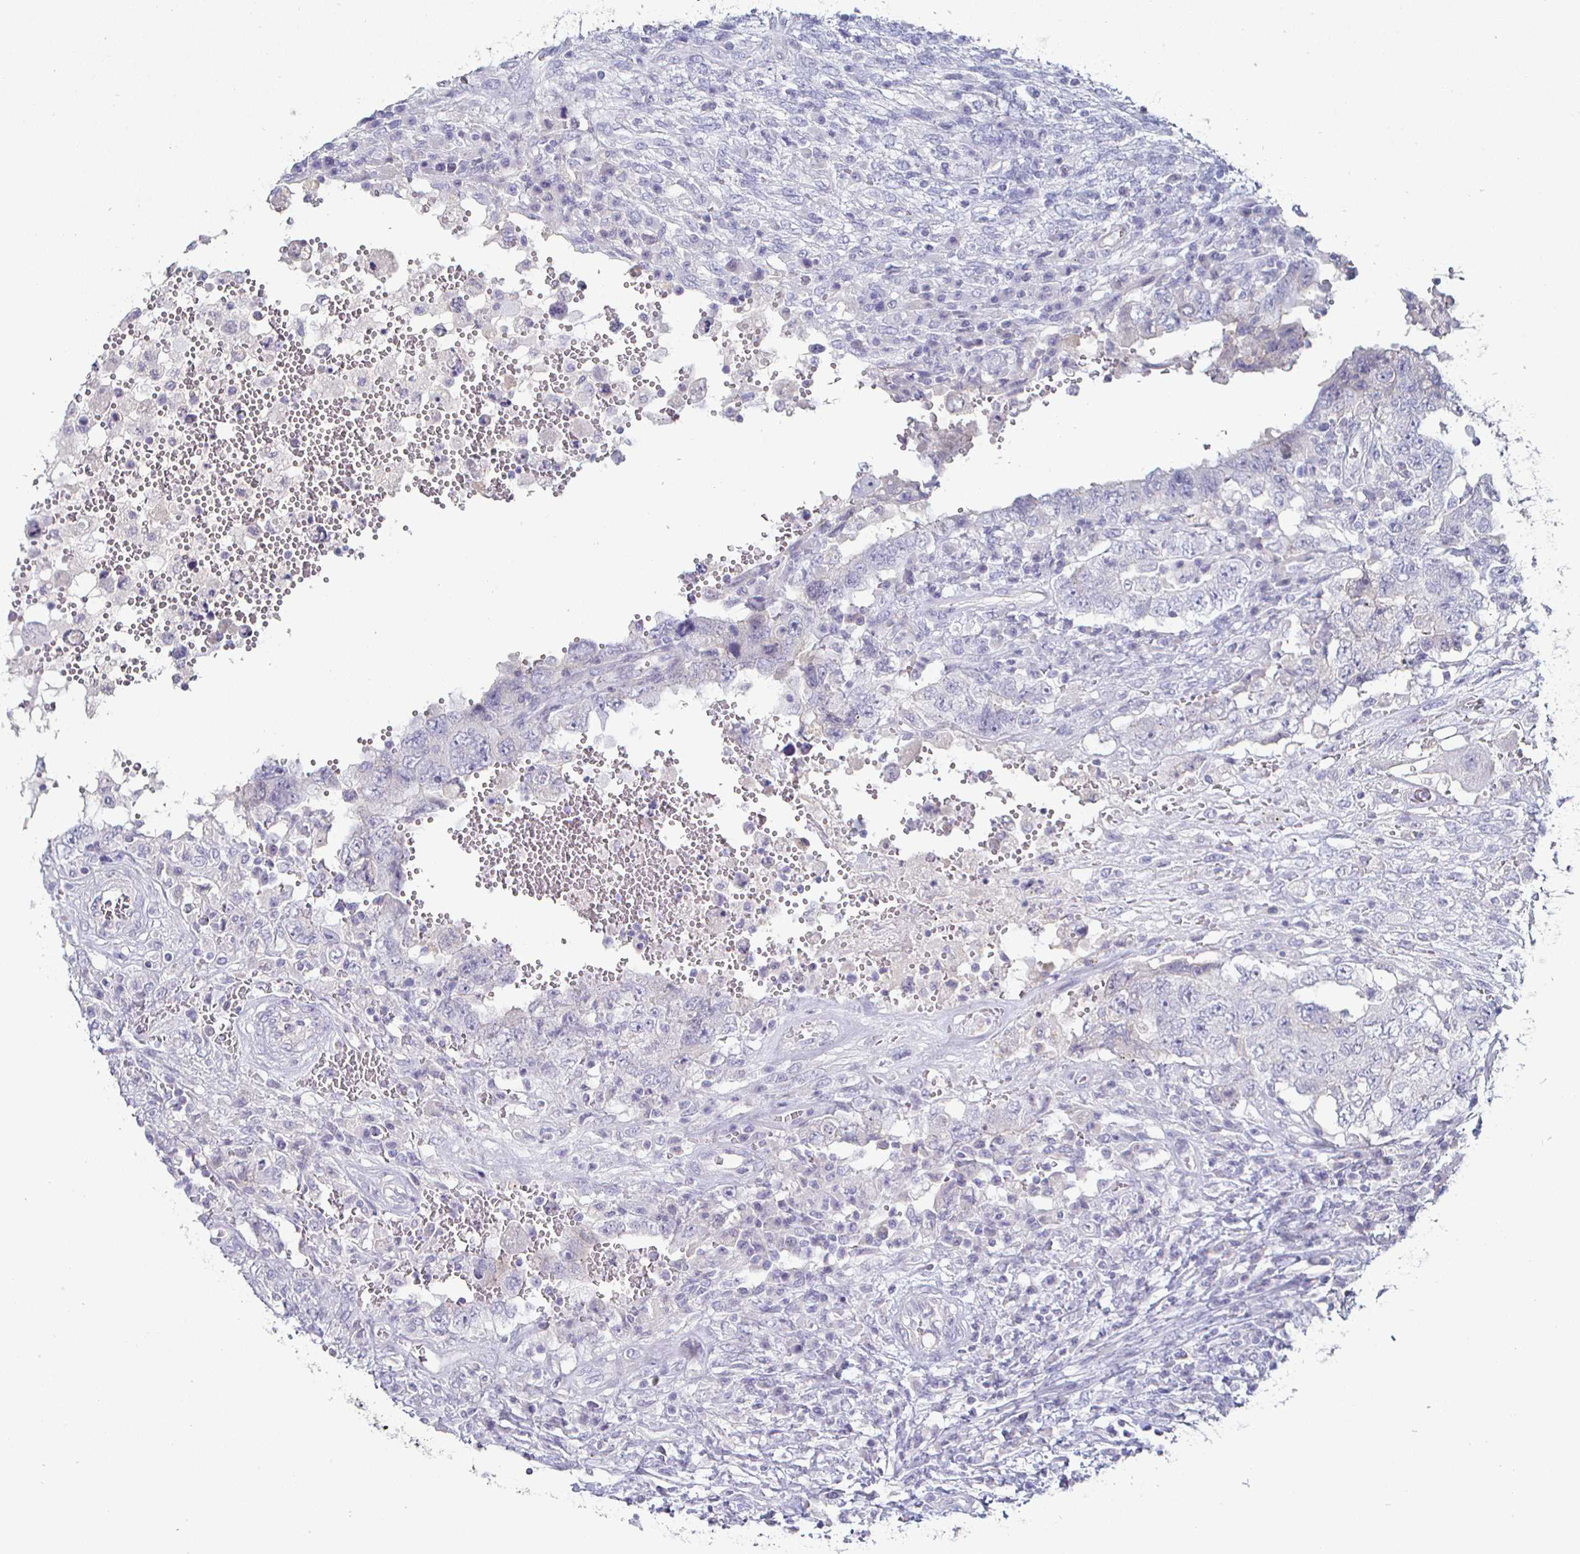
{"staining": {"intensity": "negative", "quantity": "none", "location": "none"}, "tissue": "testis cancer", "cell_type": "Tumor cells", "image_type": "cancer", "snomed": [{"axis": "morphology", "description": "Carcinoma, Embryonal, NOS"}, {"axis": "topography", "description": "Testis"}], "caption": "An image of human testis cancer is negative for staining in tumor cells.", "gene": "ENPP1", "patient": {"sex": "male", "age": 26}}